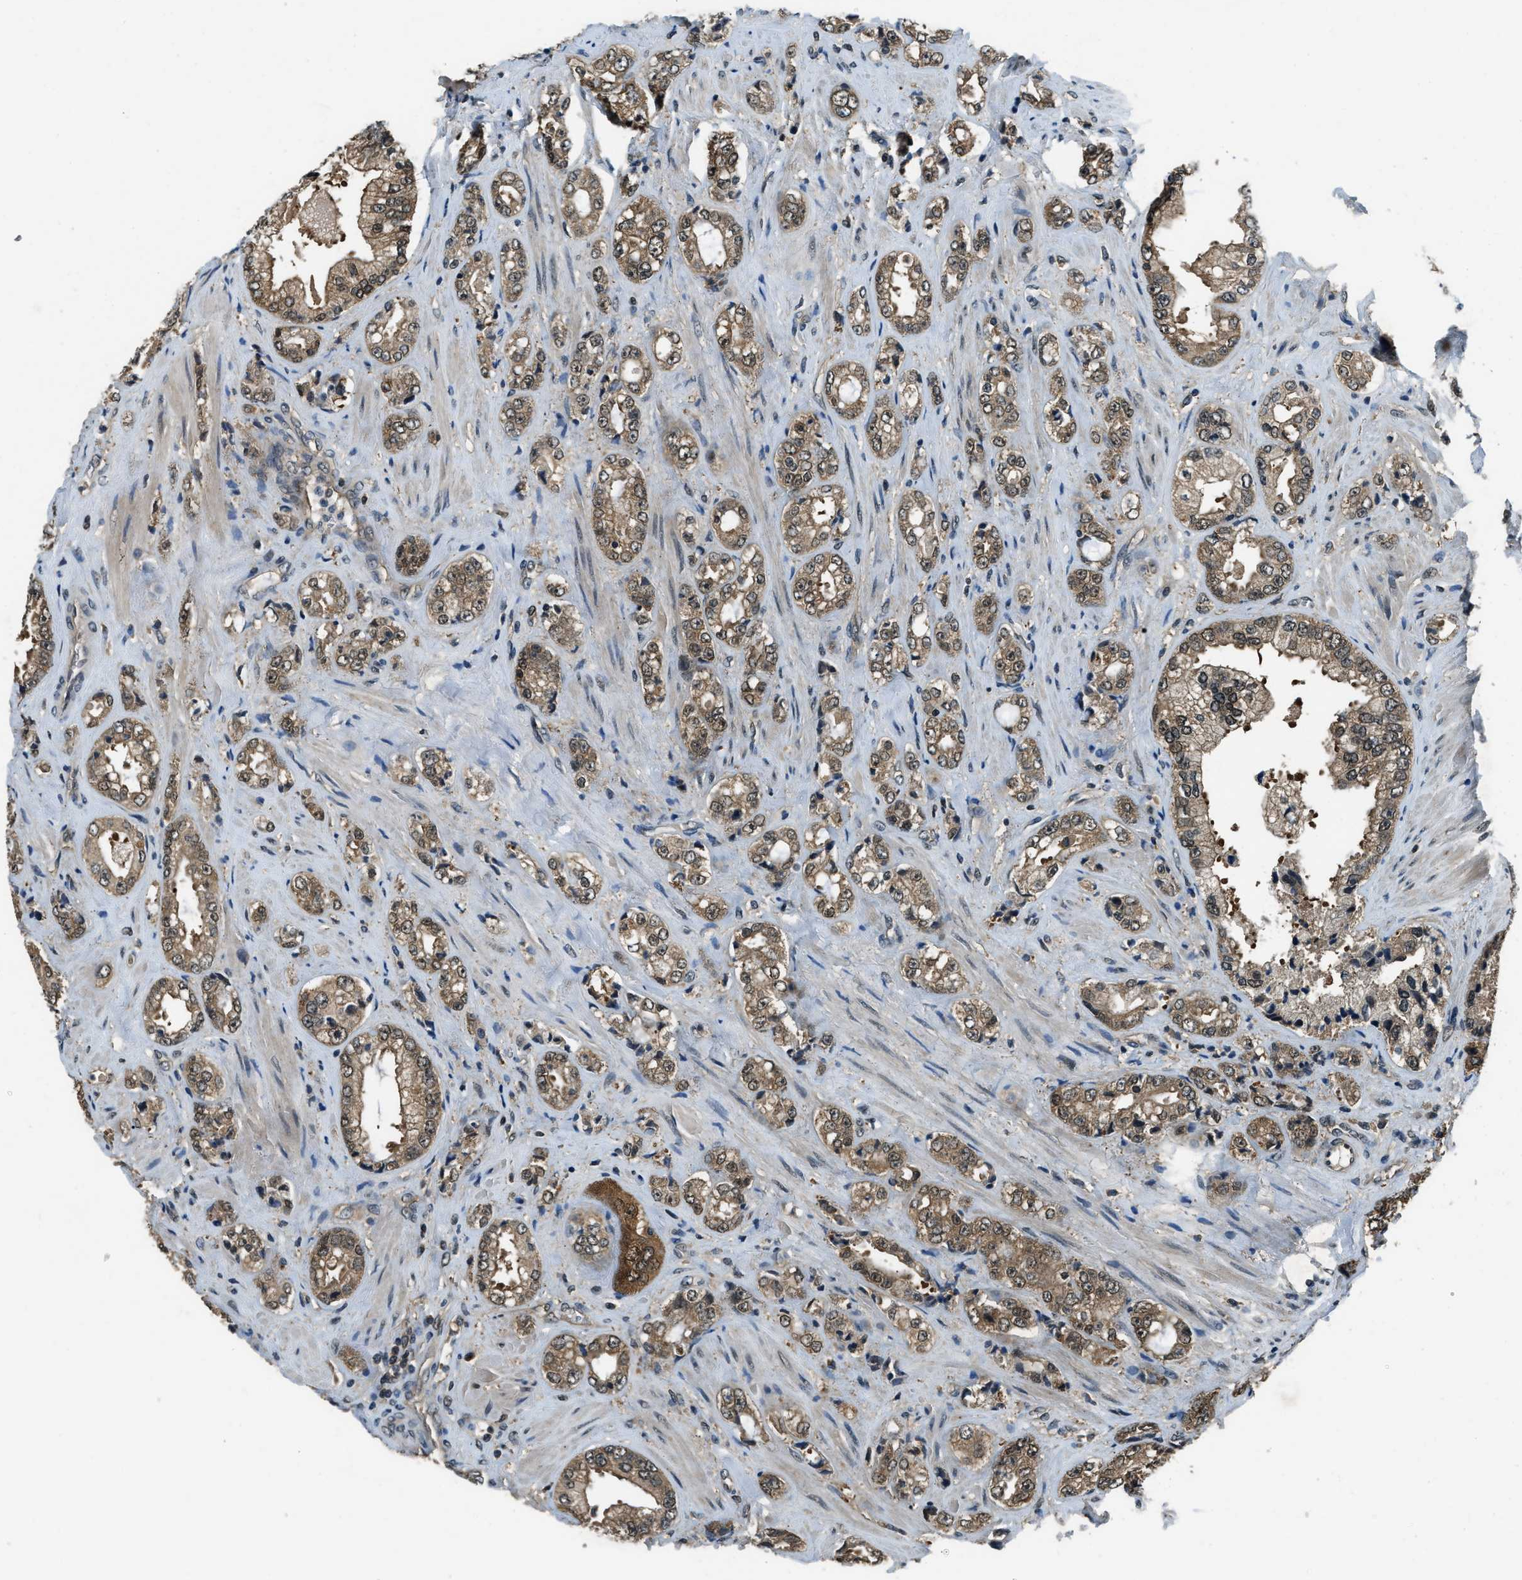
{"staining": {"intensity": "moderate", "quantity": ">75%", "location": "cytoplasmic/membranous"}, "tissue": "prostate cancer", "cell_type": "Tumor cells", "image_type": "cancer", "snomed": [{"axis": "morphology", "description": "Adenocarcinoma, High grade"}, {"axis": "topography", "description": "Prostate"}], "caption": "Protein expression analysis of prostate high-grade adenocarcinoma shows moderate cytoplasmic/membranous expression in about >75% of tumor cells. The staining was performed using DAB (3,3'-diaminobenzidine) to visualize the protein expression in brown, while the nuclei were stained in blue with hematoxylin (Magnification: 20x).", "gene": "NUDCD3", "patient": {"sex": "male", "age": 61}}